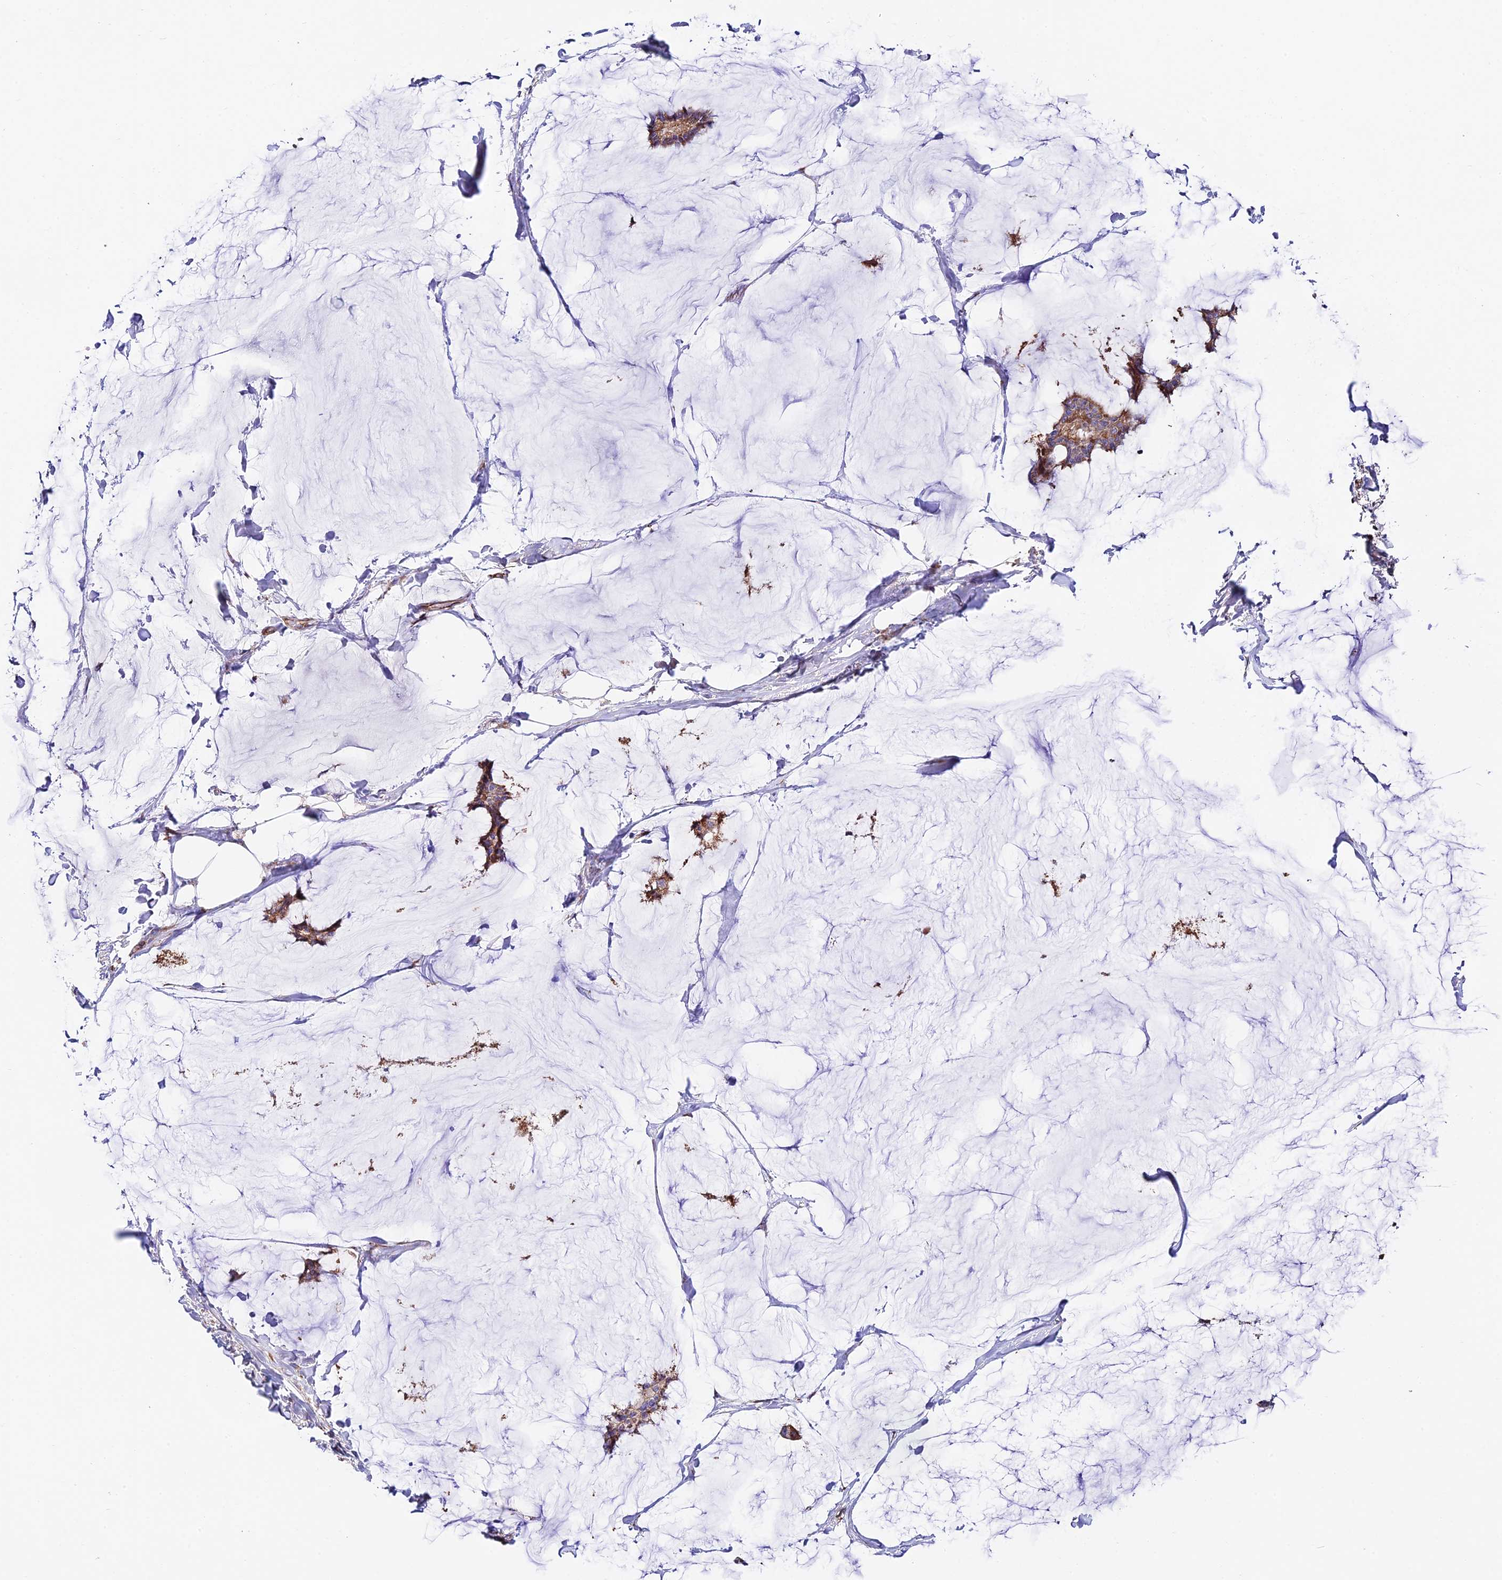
{"staining": {"intensity": "moderate", "quantity": ">75%", "location": "cytoplasmic/membranous"}, "tissue": "breast cancer", "cell_type": "Tumor cells", "image_type": "cancer", "snomed": [{"axis": "morphology", "description": "Duct carcinoma"}, {"axis": "topography", "description": "Breast"}], "caption": "High-magnification brightfield microscopy of breast cancer stained with DAB (3,3'-diaminobenzidine) (brown) and counterstained with hematoxylin (blue). tumor cells exhibit moderate cytoplasmic/membranous positivity is present in about>75% of cells.", "gene": "VPS13C", "patient": {"sex": "female", "age": 93}}